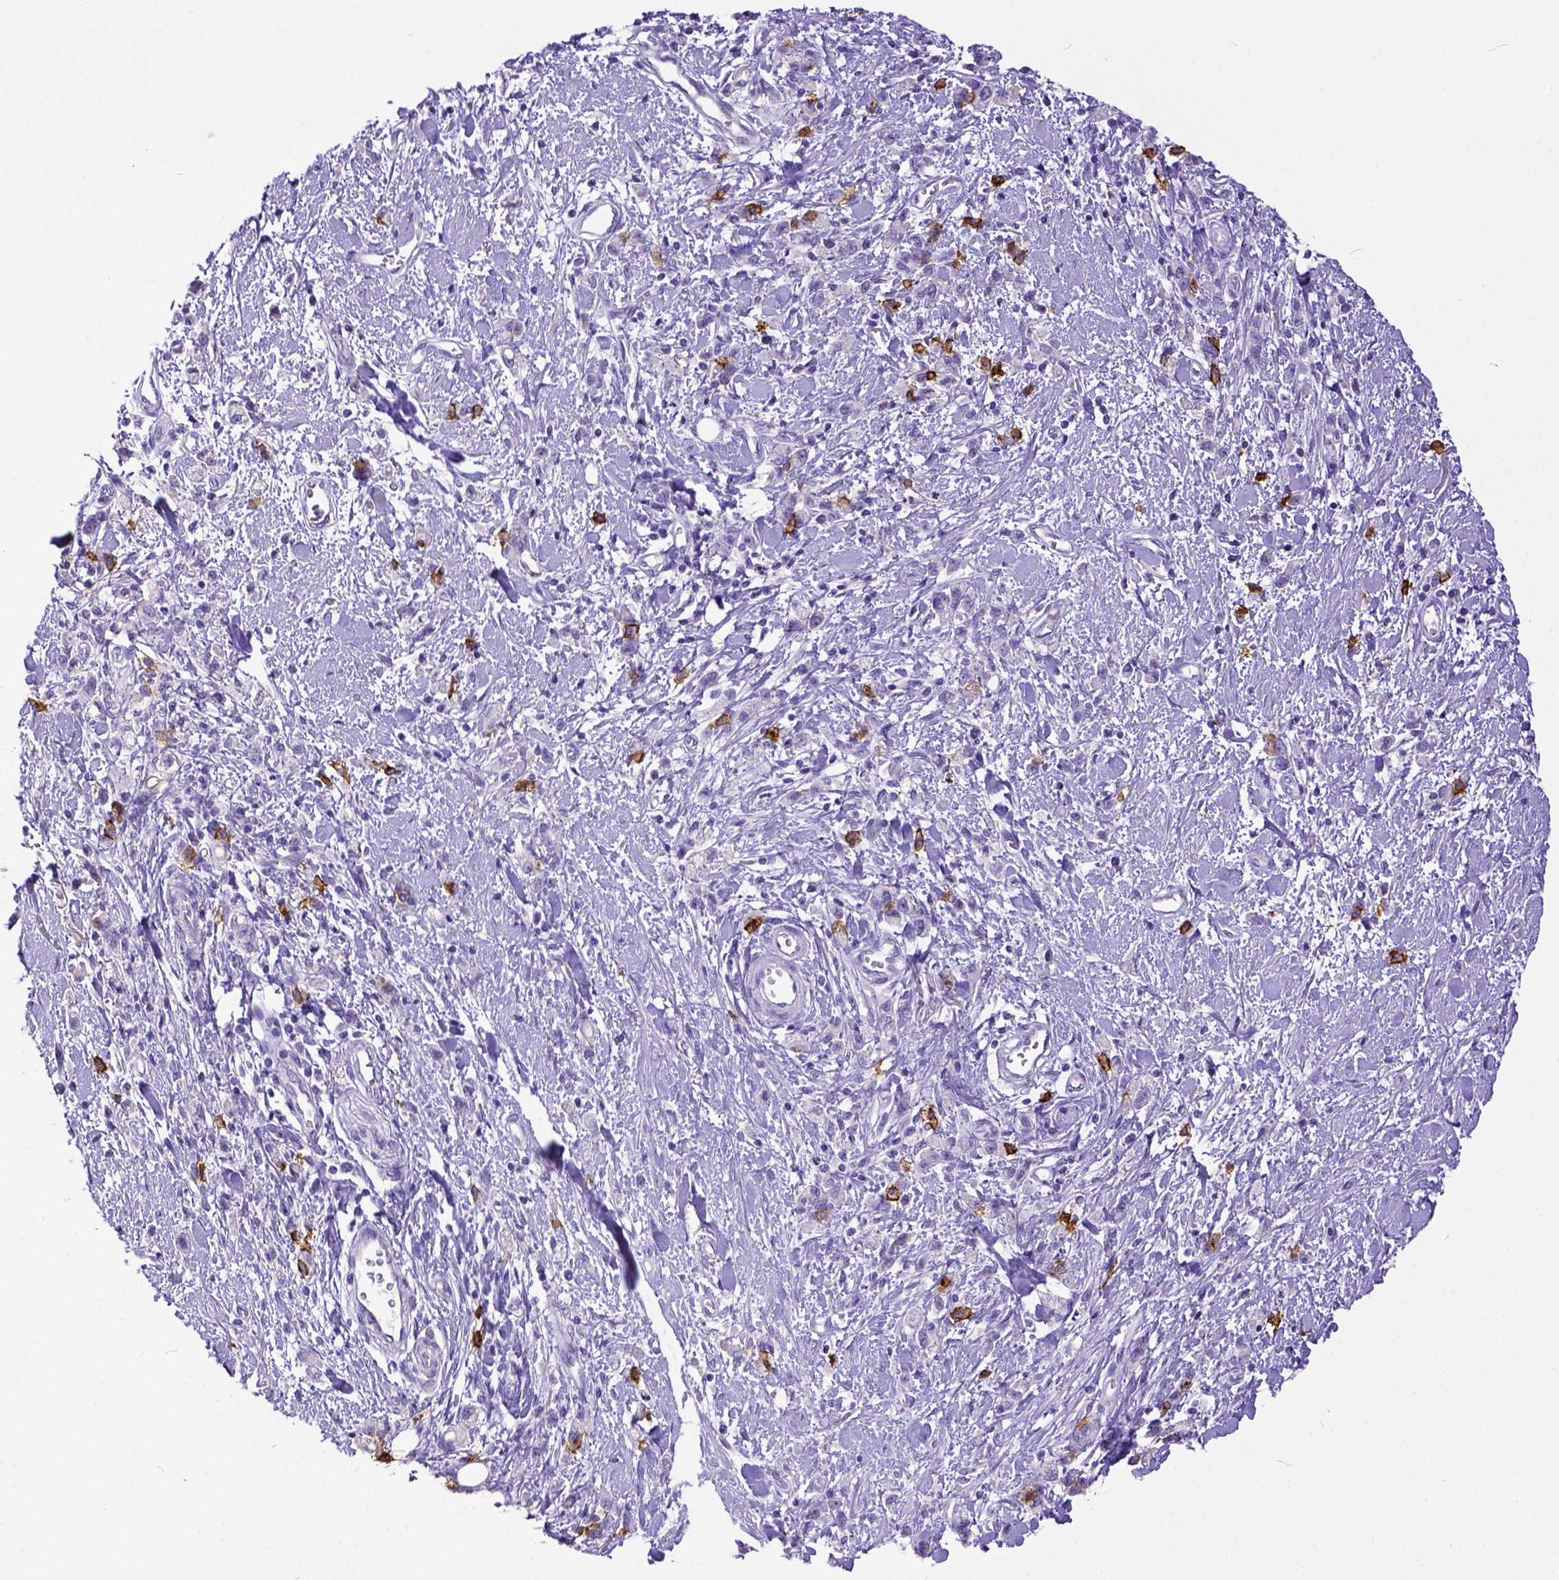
{"staining": {"intensity": "negative", "quantity": "none", "location": "none"}, "tissue": "stomach cancer", "cell_type": "Tumor cells", "image_type": "cancer", "snomed": [{"axis": "morphology", "description": "Adenocarcinoma, NOS"}, {"axis": "topography", "description": "Stomach"}], "caption": "High magnification brightfield microscopy of stomach cancer stained with DAB (3,3'-diaminobenzidine) (brown) and counterstained with hematoxylin (blue): tumor cells show no significant expression.", "gene": "KIT", "patient": {"sex": "male", "age": 77}}